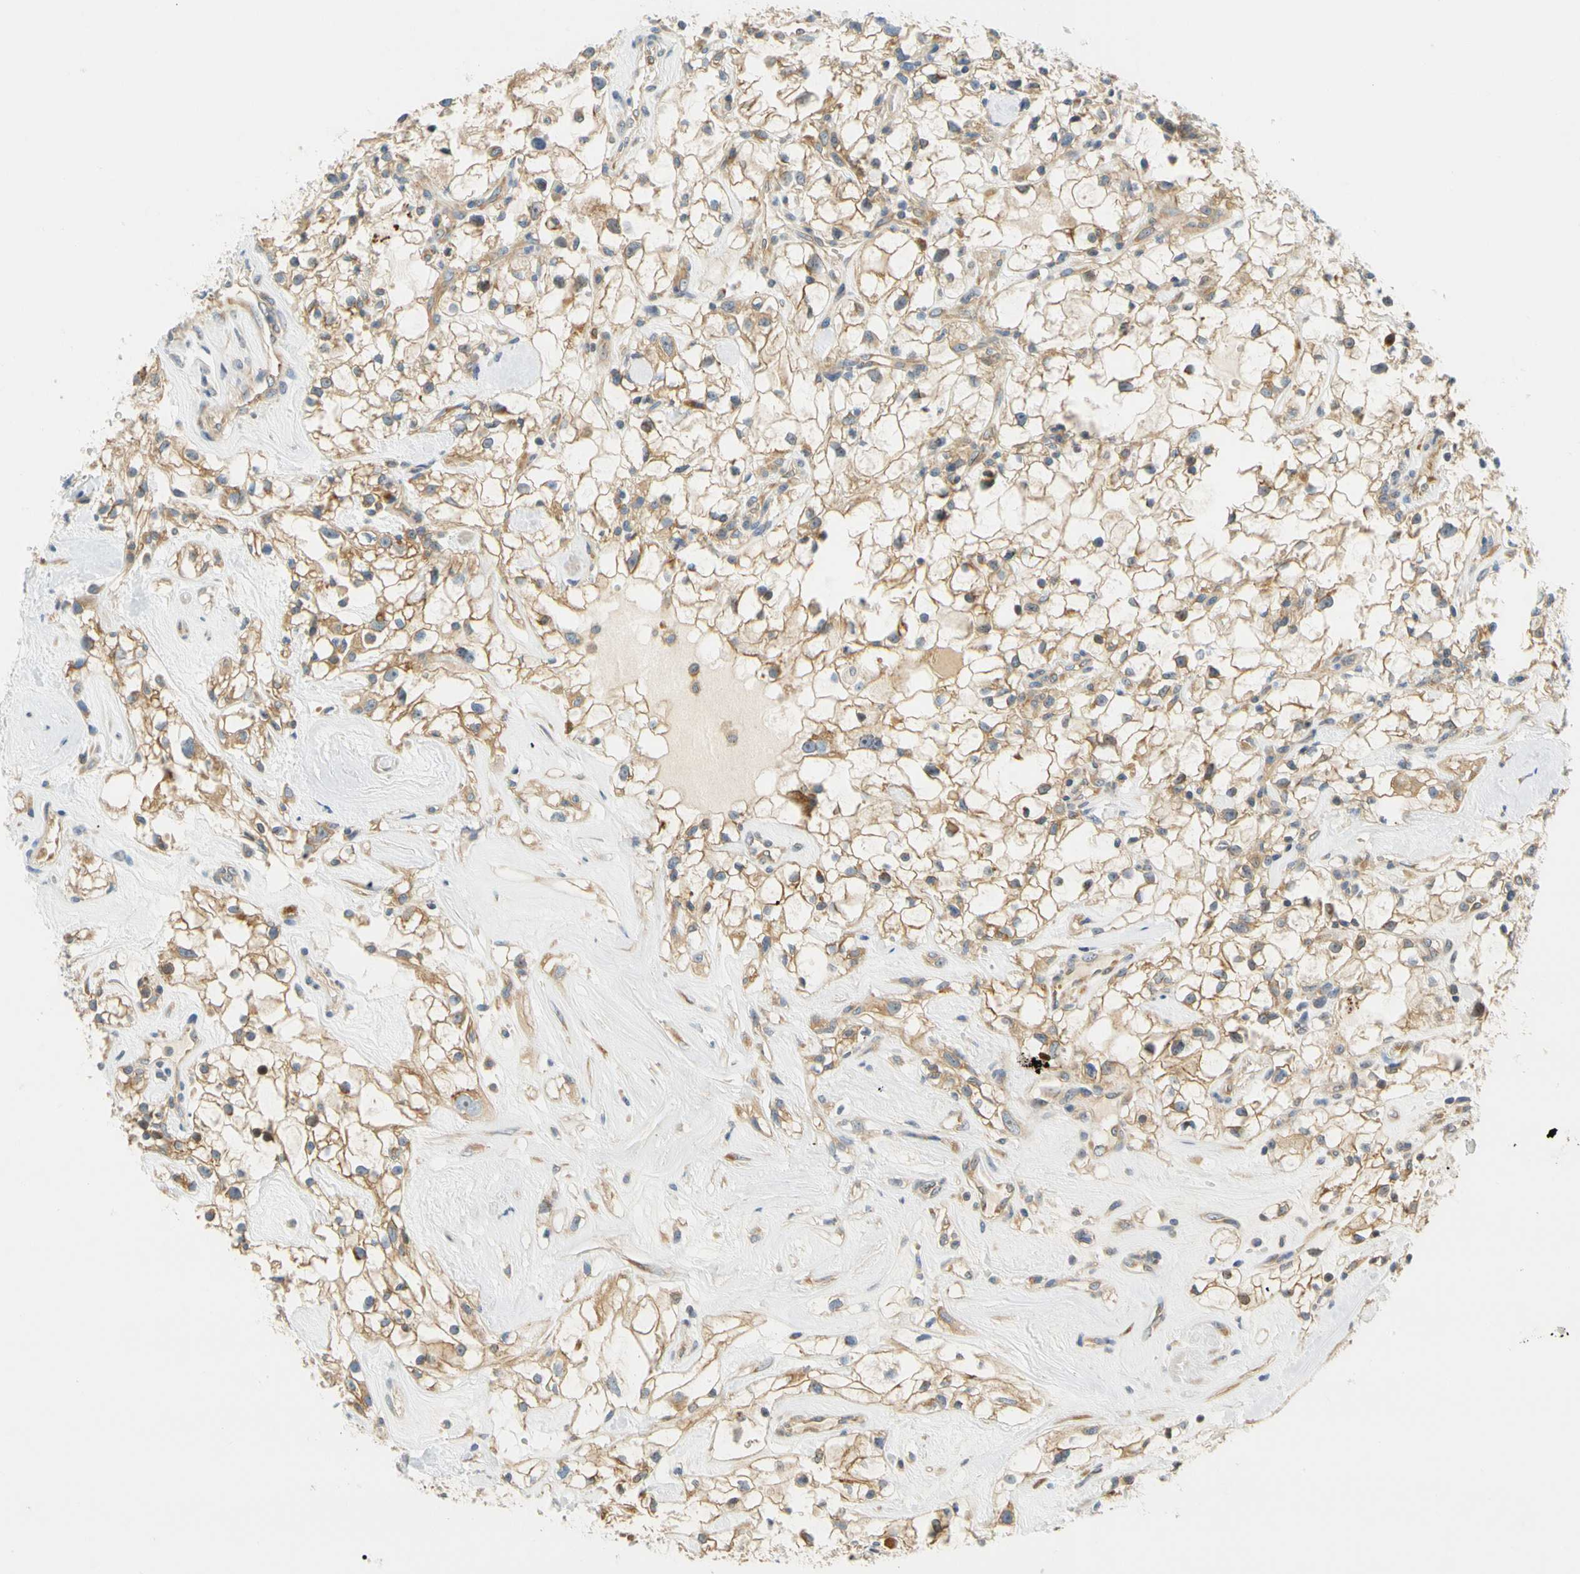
{"staining": {"intensity": "moderate", "quantity": ">75%", "location": "cytoplasmic/membranous"}, "tissue": "renal cancer", "cell_type": "Tumor cells", "image_type": "cancer", "snomed": [{"axis": "morphology", "description": "Adenocarcinoma, NOS"}, {"axis": "topography", "description": "Kidney"}], "caption": "Approximately >75% of tumor cells in renal cancer (adenocarcinoma) reveal moderate cytoplasmic/membranous protein positivity as visualized by brown immunohistochemical staining.", "gene": "LRRC47", "patient": {"sex": "female", "age": 60}}